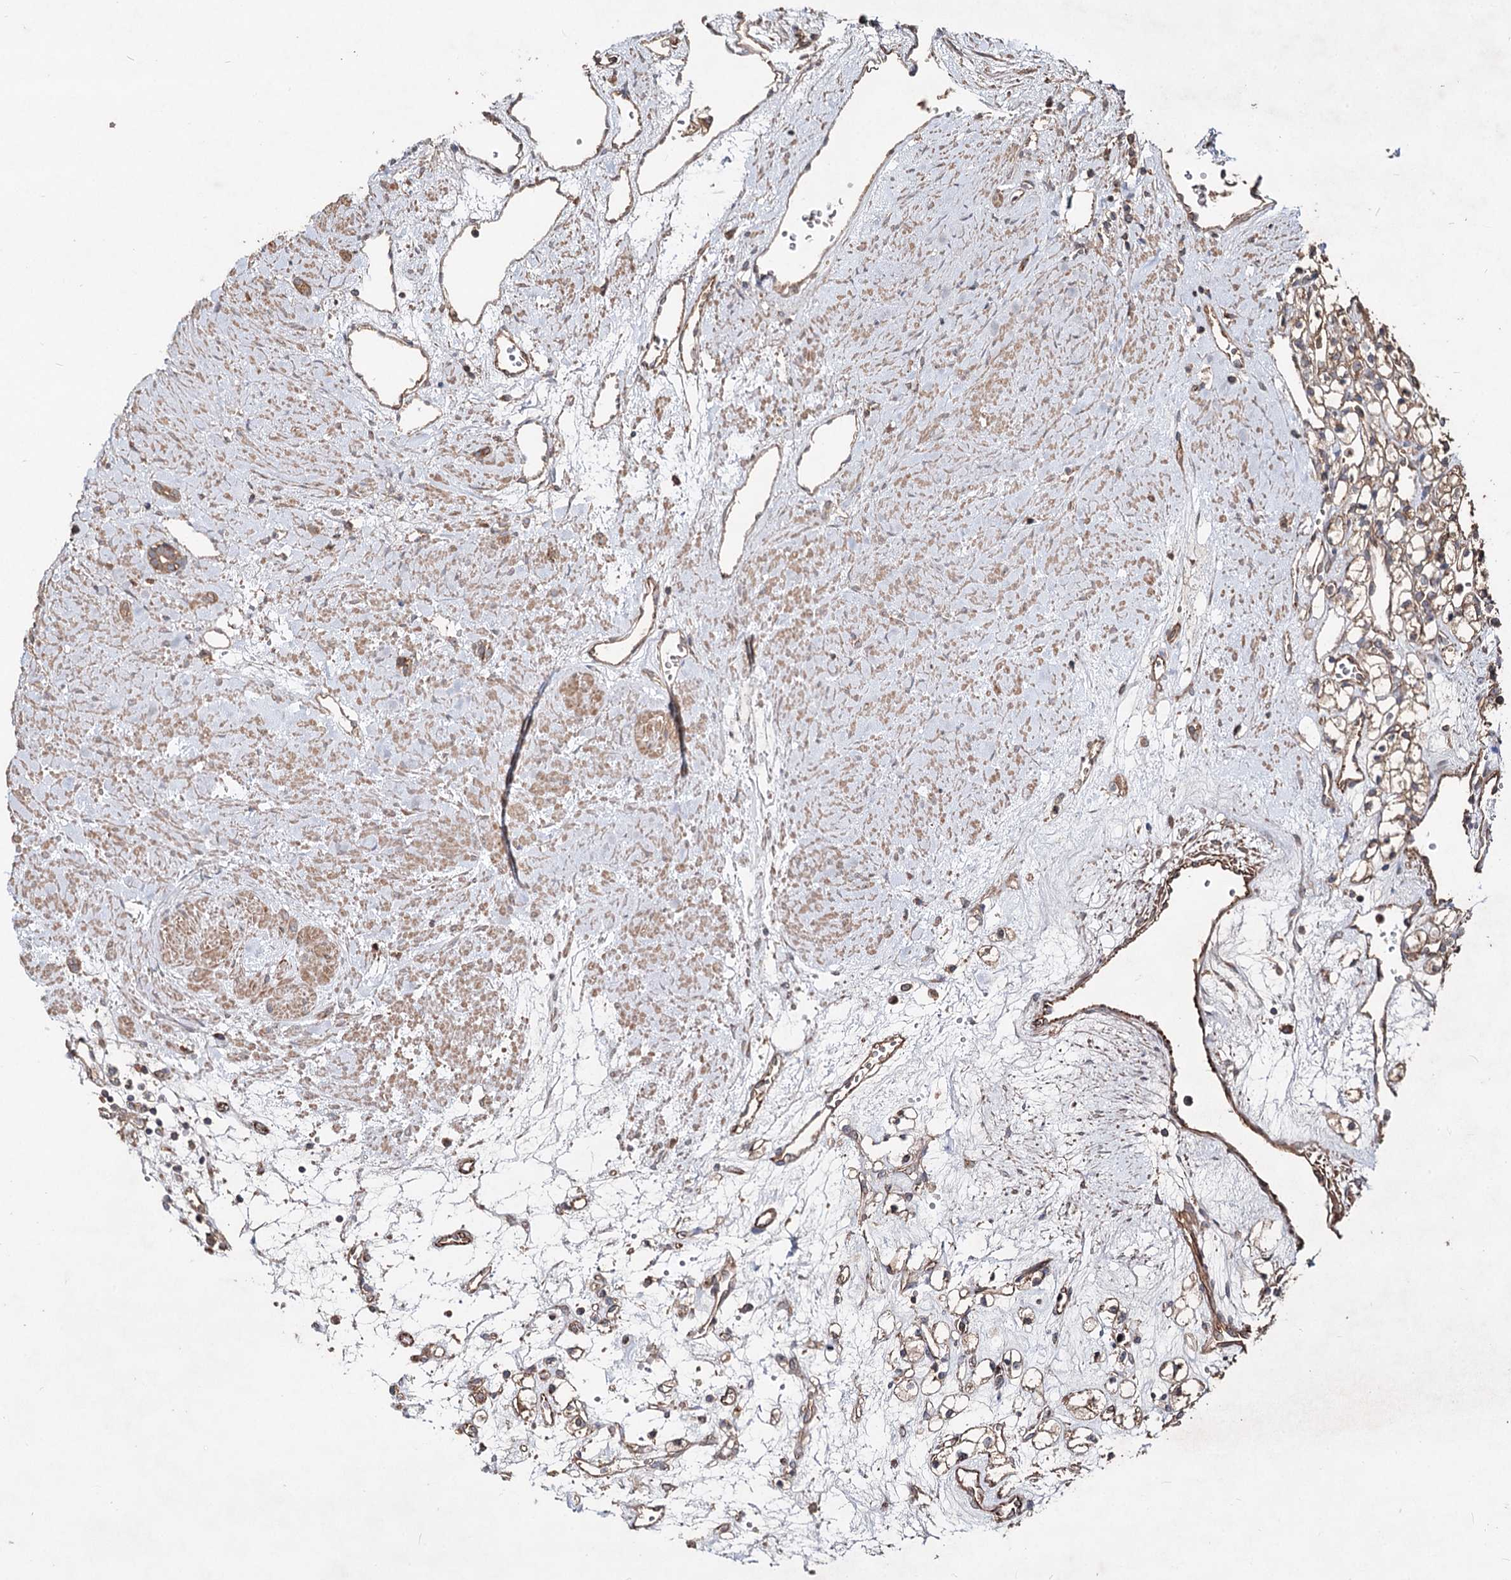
{"staining": {"intensity": "weak", "quantity": "25%-75%", "location": "cytoplasmic/membranous"}, "tissue": "renal cancer", "cell_type": "Tumor cells", "image_type": "cancer", "snomed": [{"axis": "morphology", "description": "Adenocarcinoma, NOS"}, {"axis": "topography", "description": "Kidney"}], "caption": "DAB (3,3'-diaminobenzidine) immunohistochemical staining of human renal cancer reveals weak cytoplasmic/membranous protein positivity in approximately 25%-75% of tumor cells. (DAB = brown stain, brightfield microscopy at high magnification).", "gene": "SPART", "patient": {"sex": "female", "age": 59}}